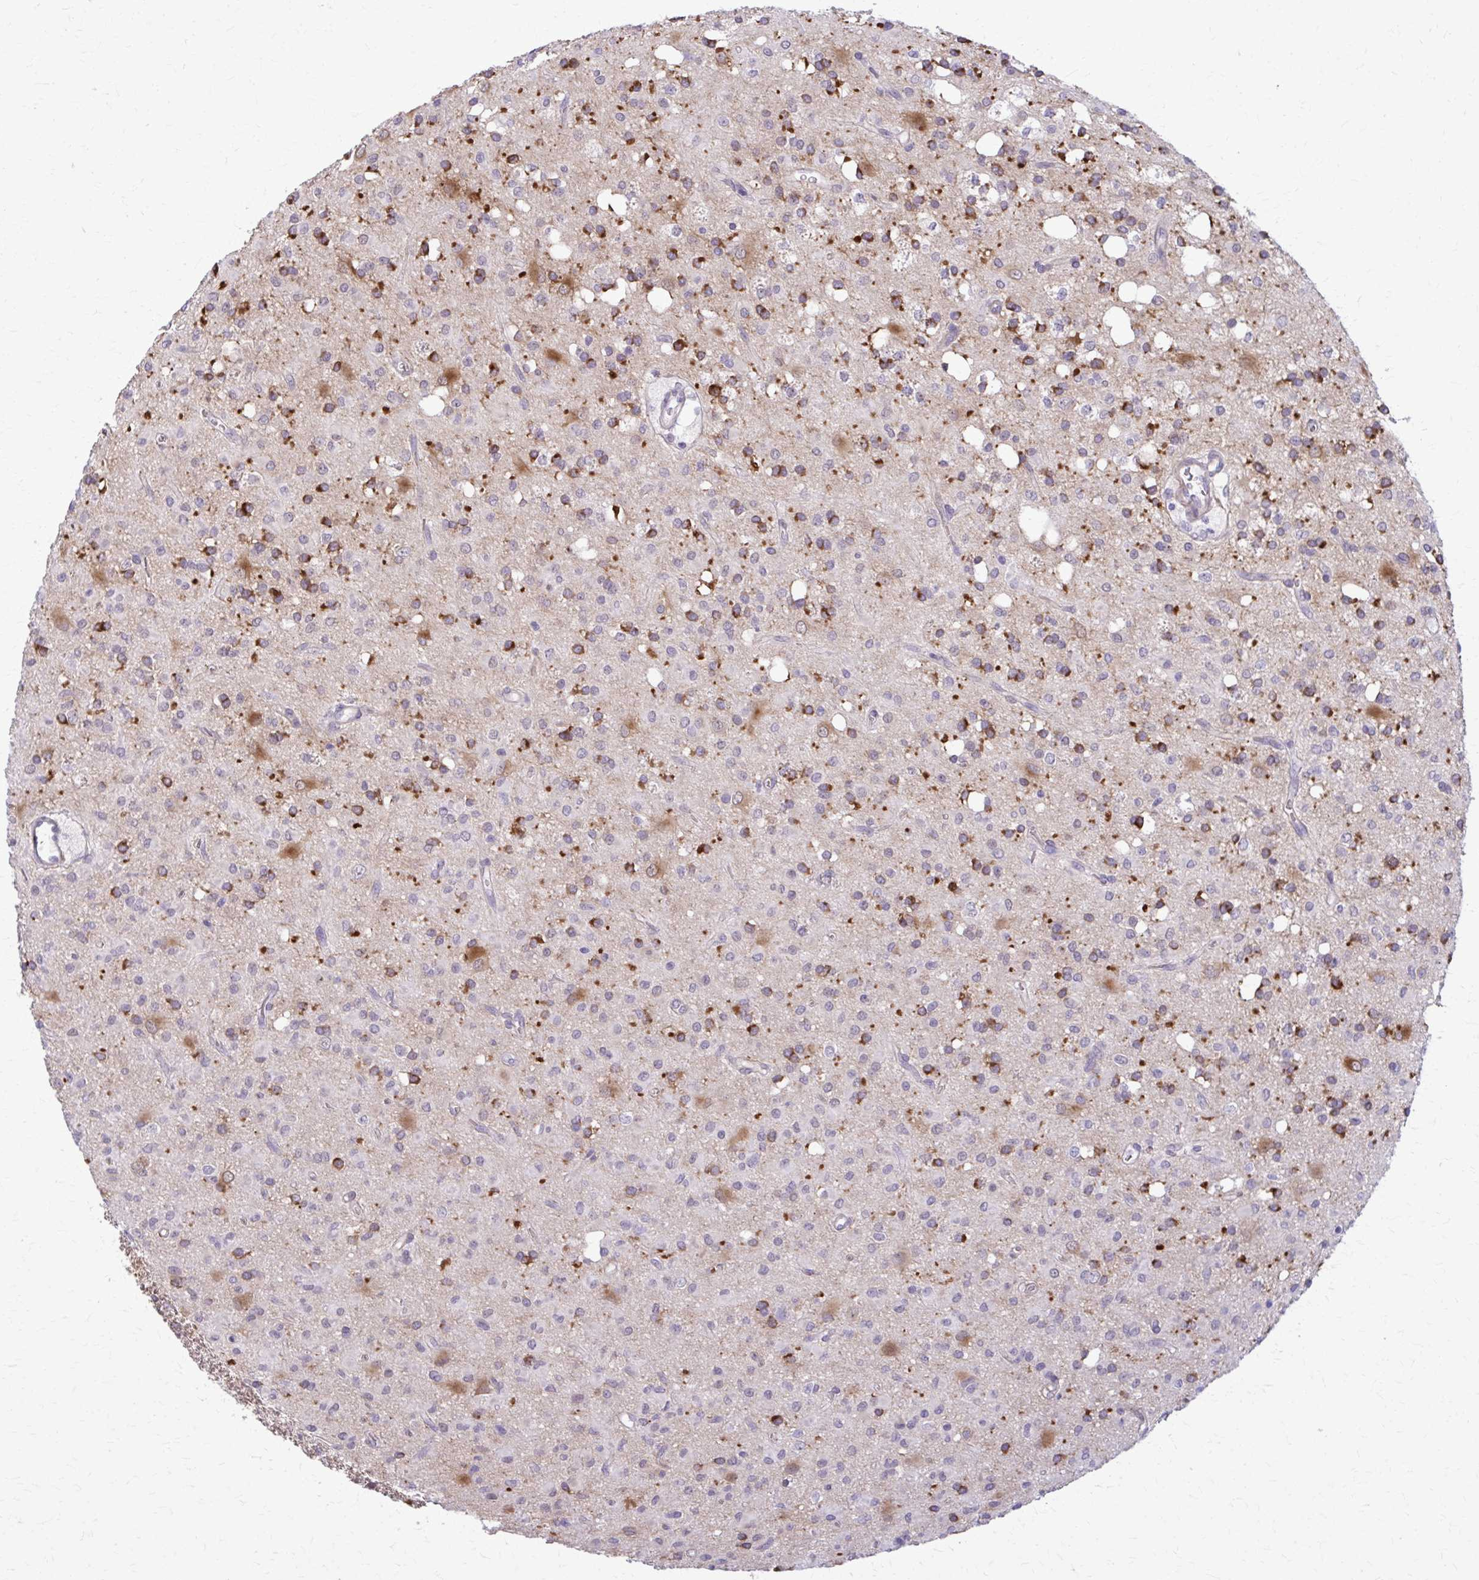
{"staining": {"intensity": "strong", "quantity": "<25%", "location": "cytoplasmic/membranous"}, "tissue": "glioma", "cell_type": "Tumor cells", "image_type": "cancer", "snomed": [{"axis": "morphology", "description": "Glioma, malignant, Low grade"}, {"axis": "topography", "description": "Brain"}], "caption": "Immunohistochemistry image of neoplastic tissue: human glioma stained using immunohistochemistry displays medium levels of strong protein expression localized specifically in the cytoplasmic/membranous of tumor cells, appearing as a cytoplasmic/membranous brown color.", "gene": "NUMBL", "patient": {"sex": "female", "age": 33}}